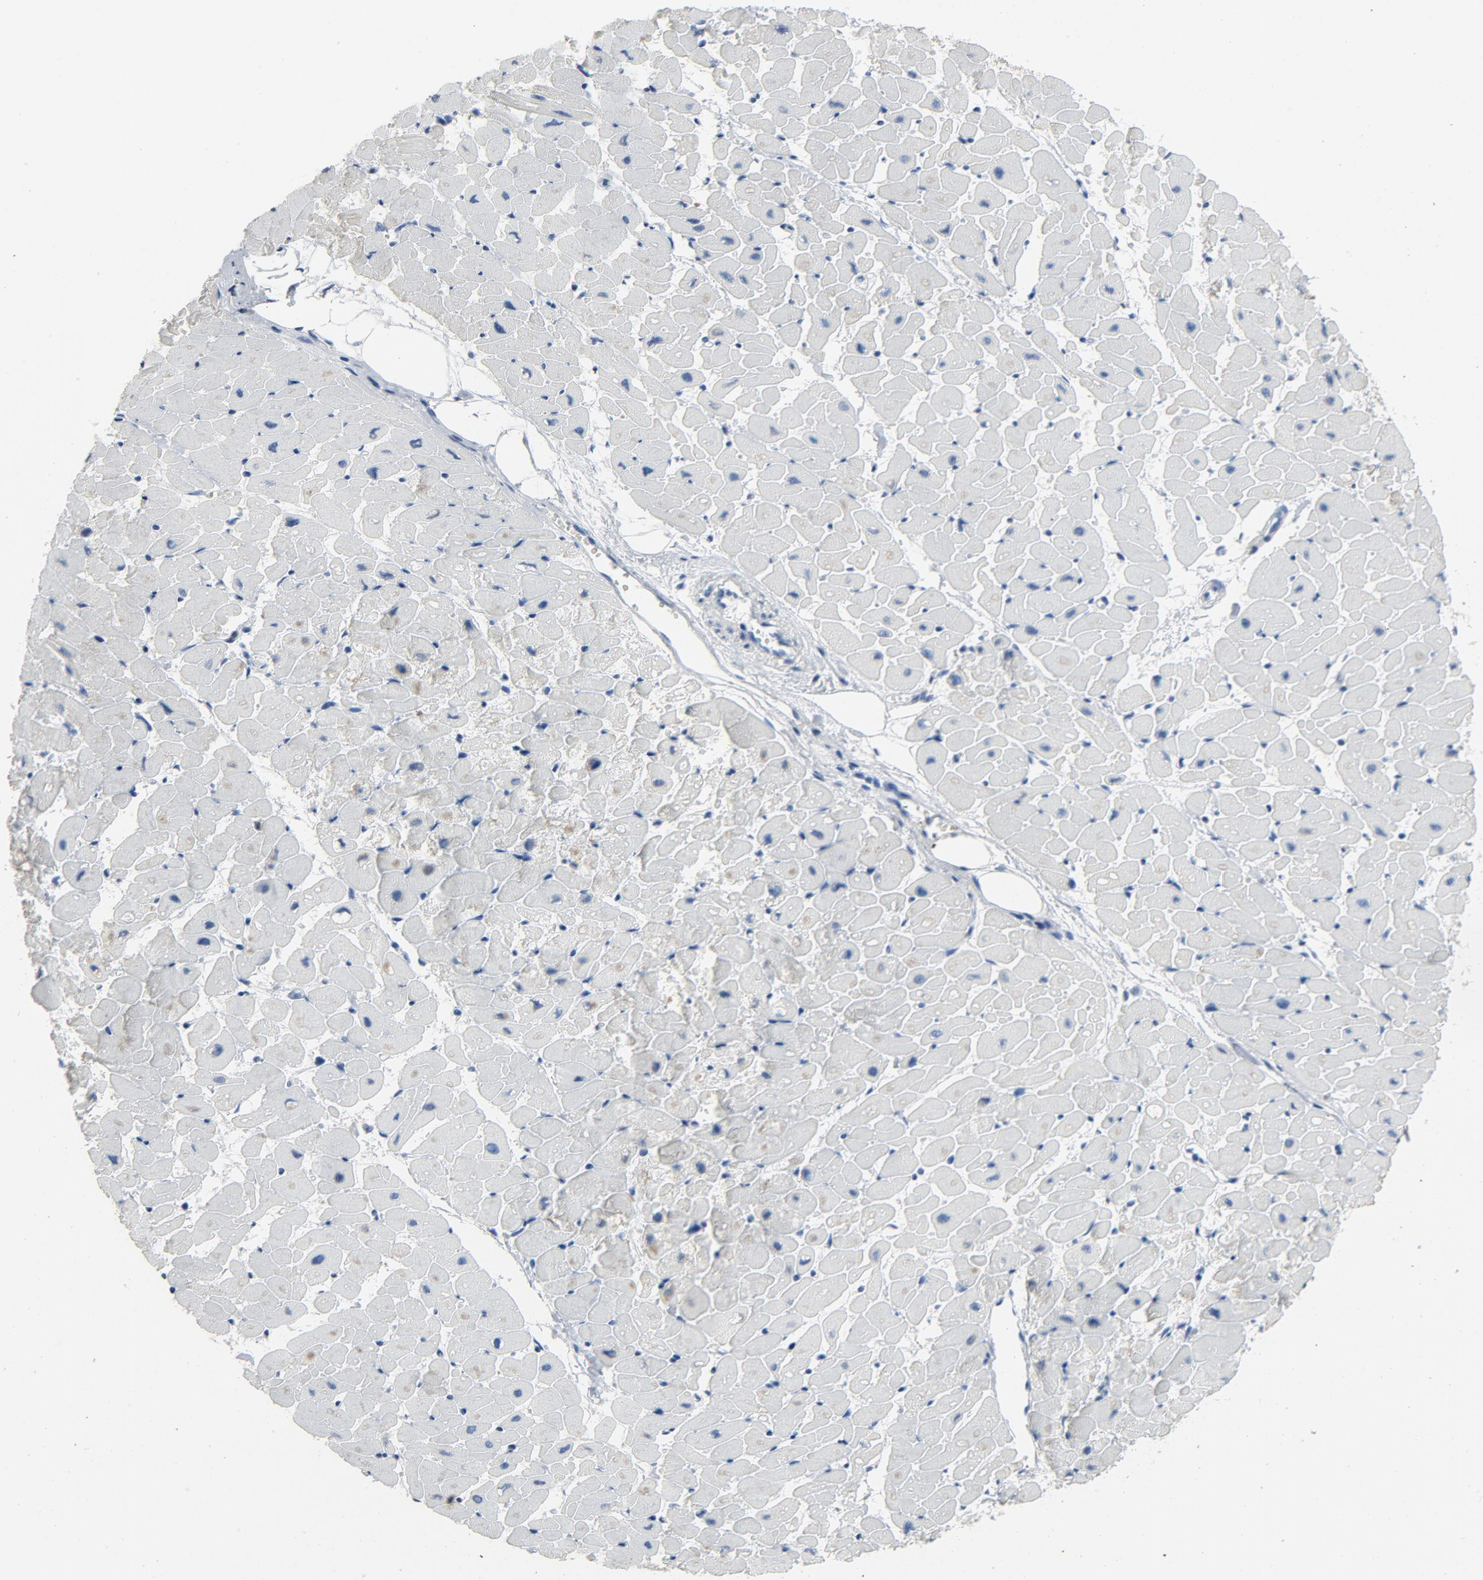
{"staining": {"intensity": "negative", "quantity": "none", "location": "none"}, "tissue": "heart muscle", "cell_type": "Cardiomyocytes", "image_type": "normal", "snomed": [{"axis": "morphology", "description": "Normal tissue, NOS"}, {"axis": "topography", "description": "Heart"}], "caption": "Immunohistochemistry (IHC) image of benign human heart muscle stained for a protein (brown), which demonstrates no expression in cardiomyocytes.", "gene": "LCK", "patient": {"sex": "female", "age": 19}}